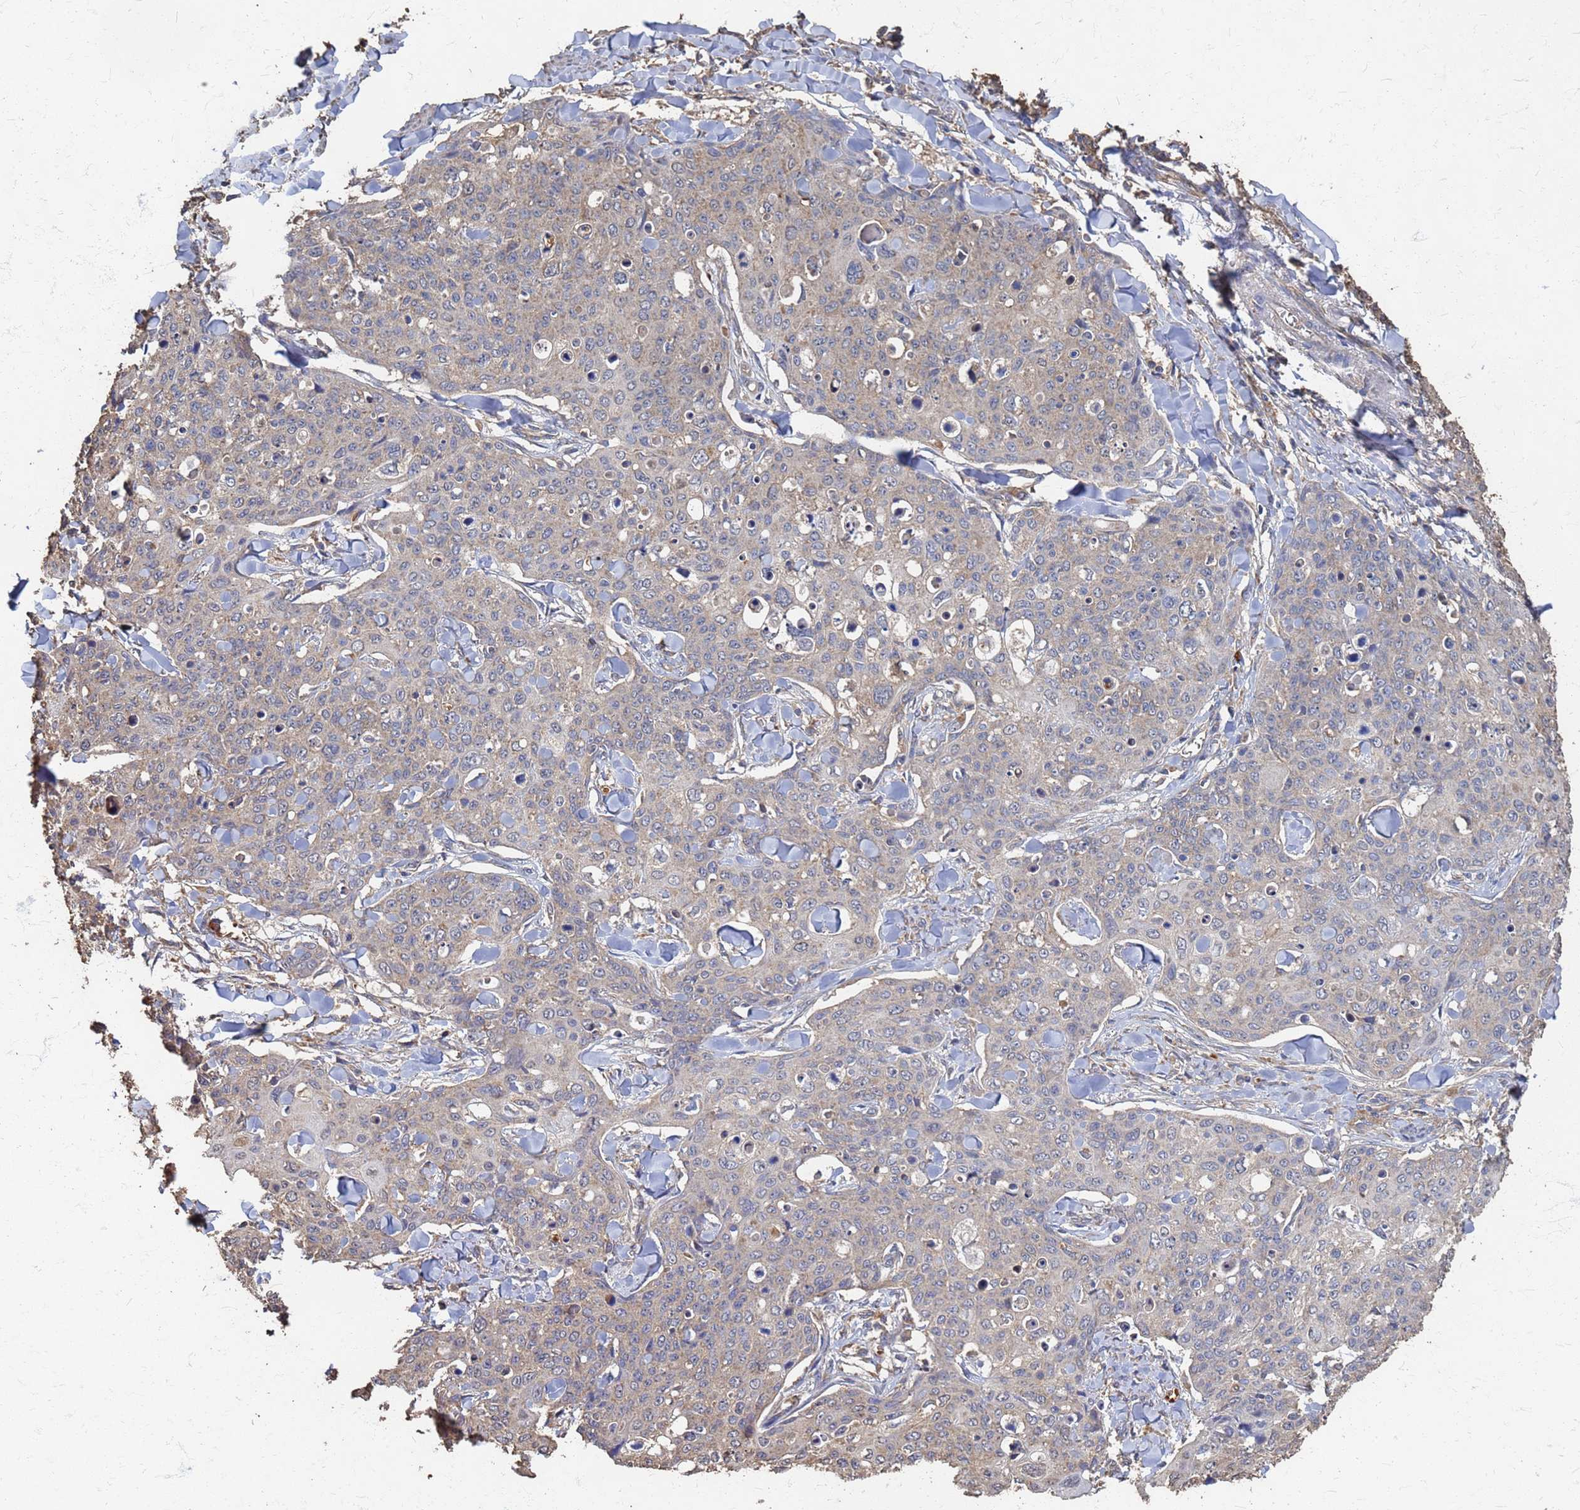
{"staining": {"intensity": "weak", "quantity": "<25%", "location": "cytoplasmic/membranous"}, "tissue": "skin cancer", "cell_type": "Tumor cells", "image_type": "cancer", "snomed": [{"axis": "morphology", "description": "Squamous cell carcinoma, NOS"}, {"axis": "topography", "description": "Skin"}, {"axis": "topography", "description": "Vulva"}], "caption": "A high-resolution micrograph shows immunohistochemistry (IHC) staining of skin squamous cell carcinoma, which displays no significant expression in tumor cells.", "gene": "DPH5", "patient": {"sex": "female", "age": 85}}